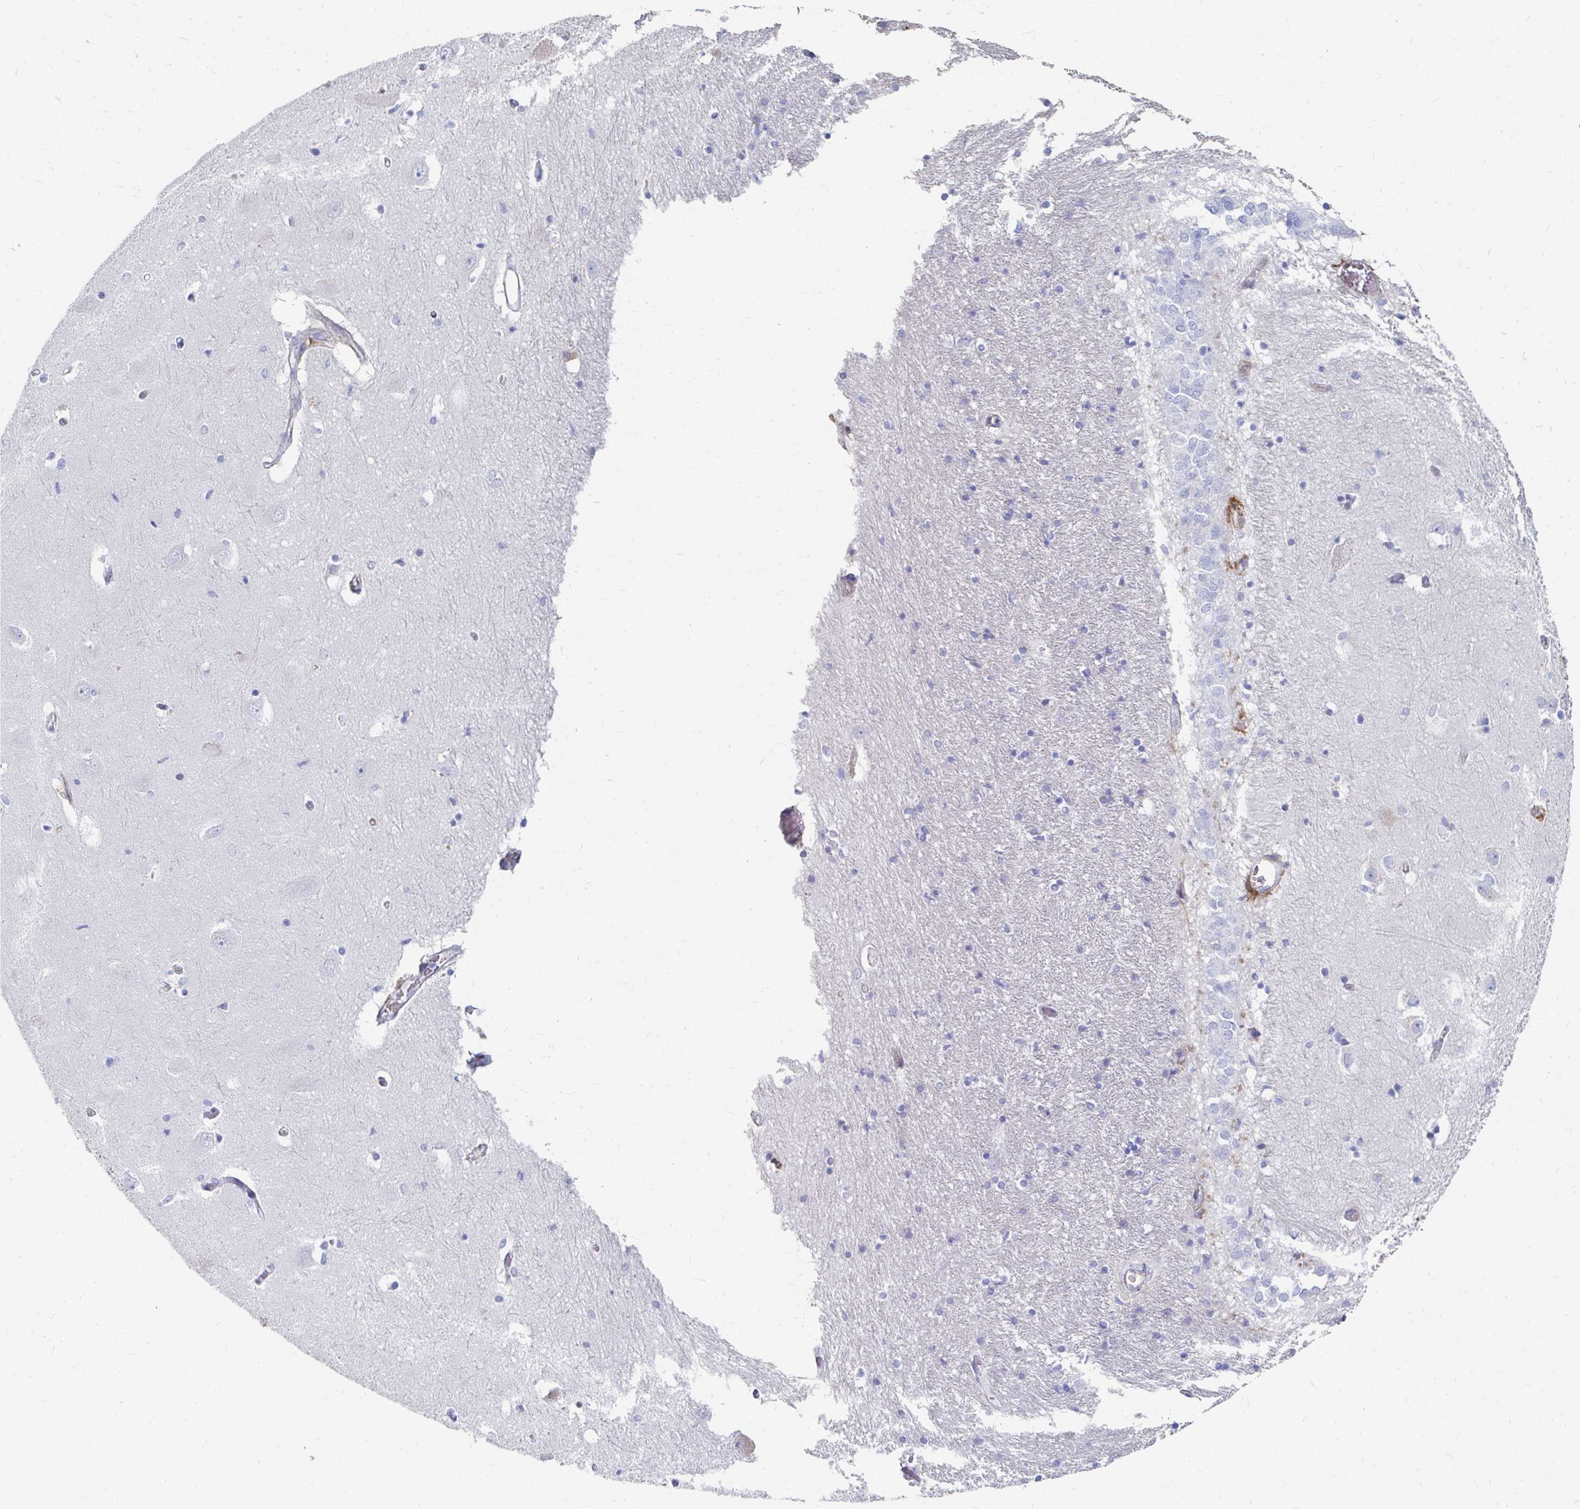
{"staining": {"intensity": "negative", "quantity": "none", "location": "none"}, "tissue": "caudate", "cell_type": "Glial cells", "image_type": "normal", "snomed": [{"axis": "morphology", "description": "Normal tissue, NOS"}, {"axis": "topography", "description": "Lateral ventricle wall"}, {"axis": "topography", "description": "Hippocampus"}], "caption": "Immunohistochemistry image of benign caudate stained for a protein (brown), which displays no staining in glial cells.", "gene": "LAMC3", "patient": {"sex": "female", "age": 63}}